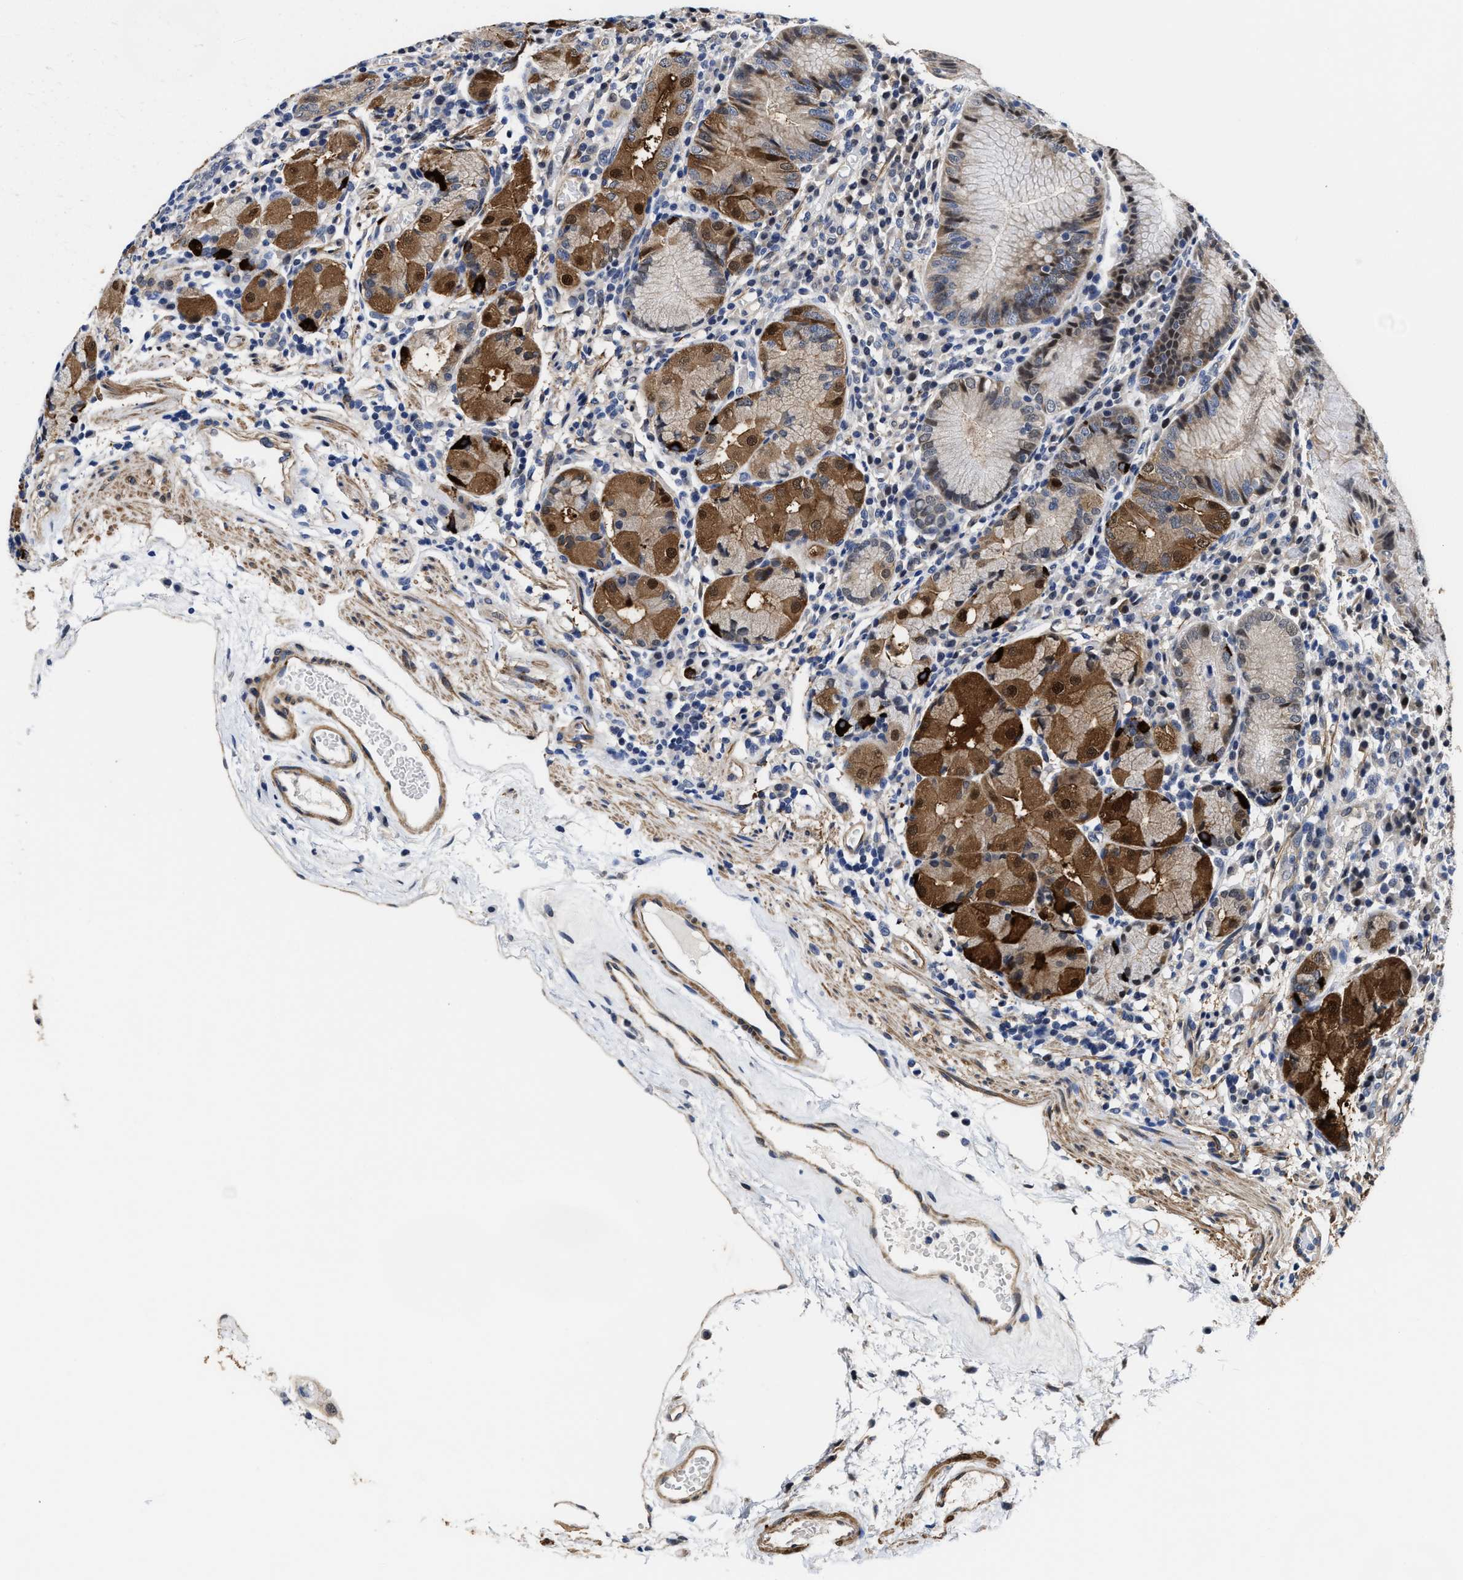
{"staining": {"intensity": "strong", "quantity": "25%-75%", "location": "cytoplasmic/membranous,nuclear"}, "tissue": "stomach", "cell_type": "Glandular cells", "image_type": "normal", "snomed": [{"axis": "morphology", "description": "Normal tissue, NOS"}, {"axis": "topography", "description": "Stomach"}, {"axis": "topography", "description": "Stomach, lower"}], "caption": "A high-resolution image shows immunohistochemistry staining of unremarkable stomach, which exhibits strong cytoplasmic/membranous,nuclear positivity in approximately 25%-75% of glandular cells. The staining is performed using DAB brown chromogen to label protein expression. The nuclei are counter-stained blue using hematoxylin.", "gene": "KIF12", "patient": {"sex": "female", "age": 75}}